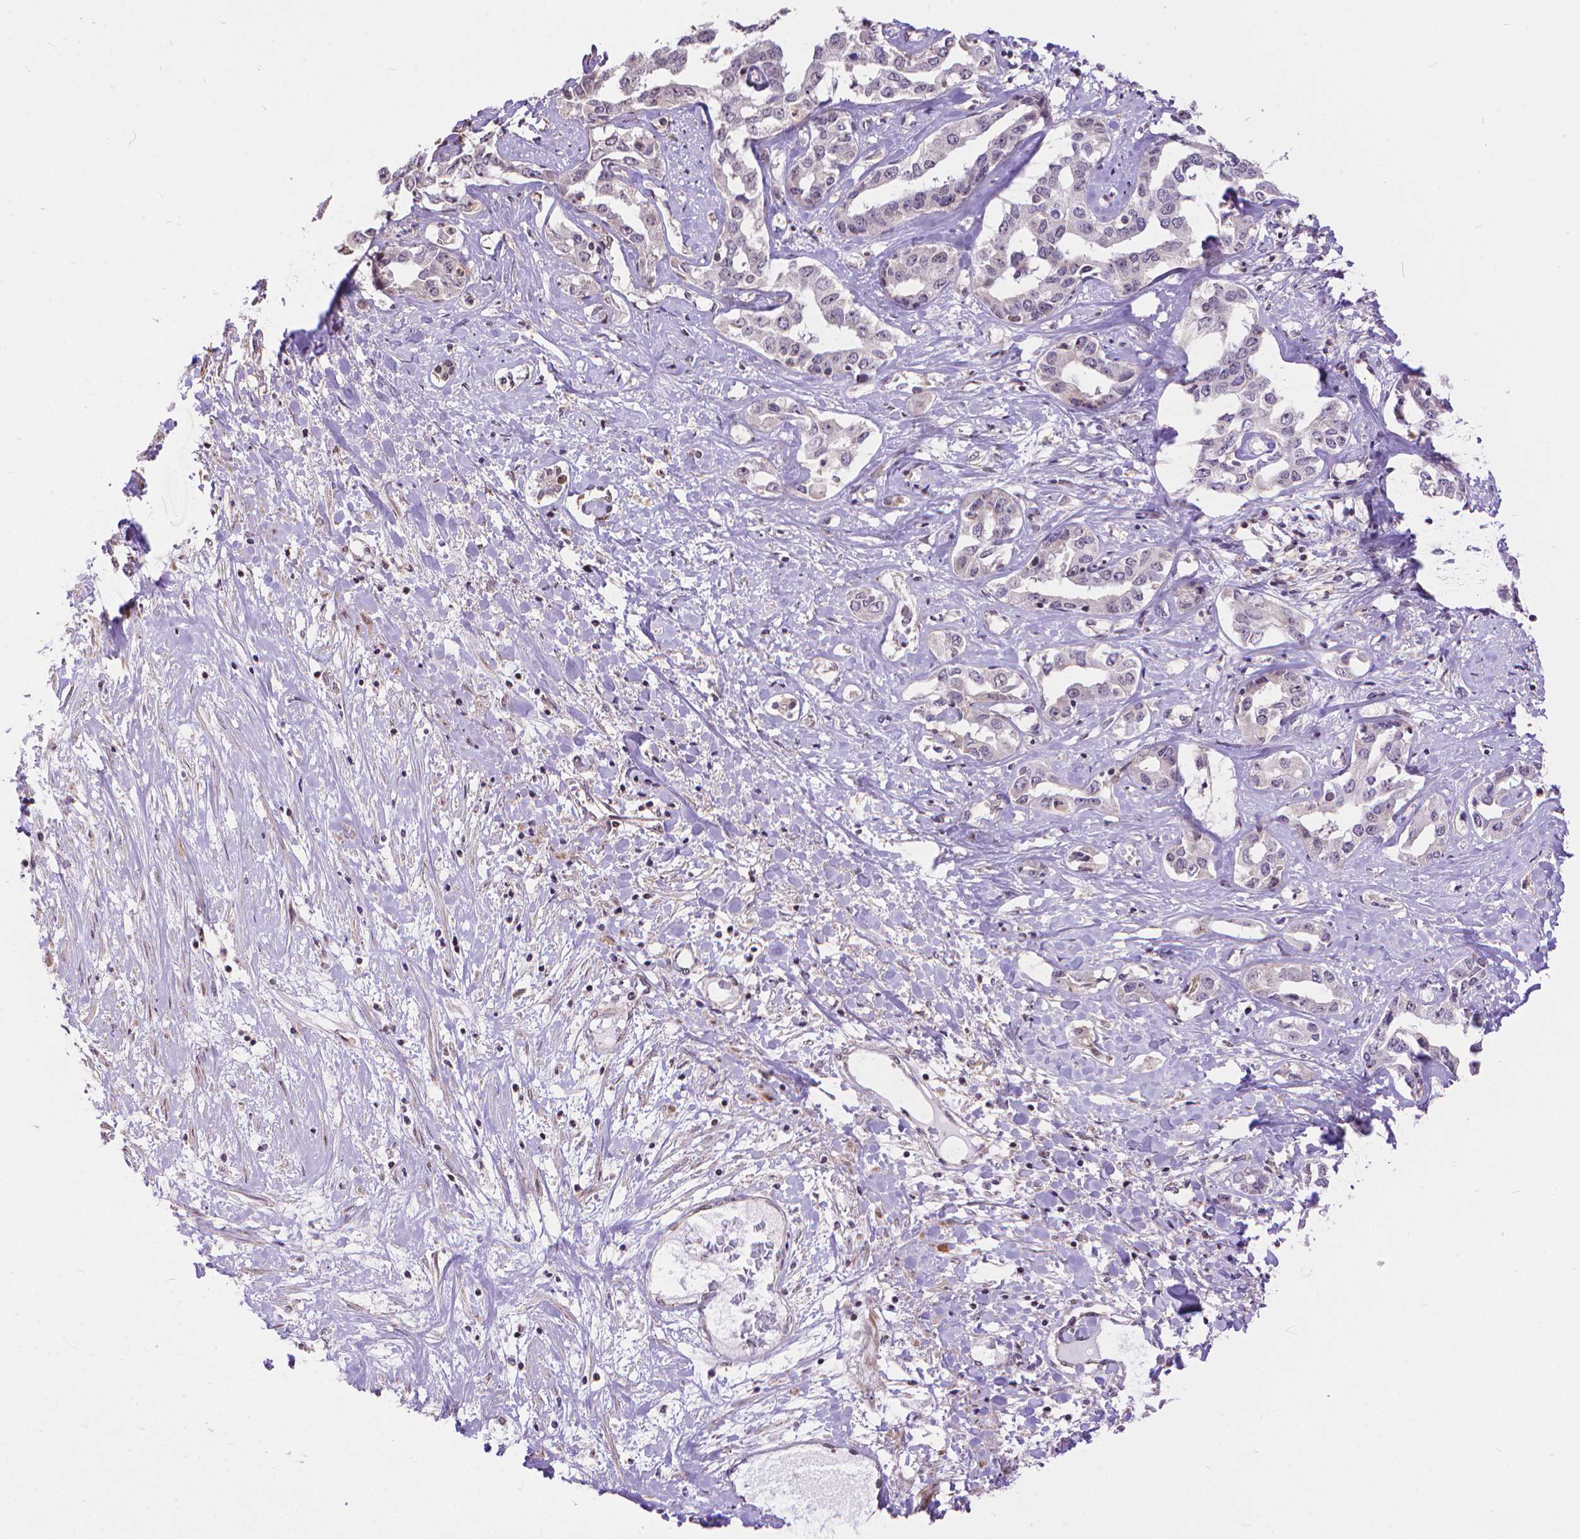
{"staining": {"intensity": "negative", "quantity": "none", "location": "none"}, "tissue": "liver cancer", "cell_type": "Tumor cells", "image_type": "cancer", "snomed": [{"axis": "morphology", "description": "Cholangiocarcinoma"}, {"axis": "topography", "description": "Liver"}], "caption": "IHC histopathology image of neoplastic tissue: liver cholangiocarcinoma stained with DAB reveals no significant protein staining in tumor cells. (DAB (3,3'-diaminobenzidine) IHC visualized using brightfield microscopy, high magnification).", "gene": "TMEM135", "patient": {"sex": "male", "age": 59}}